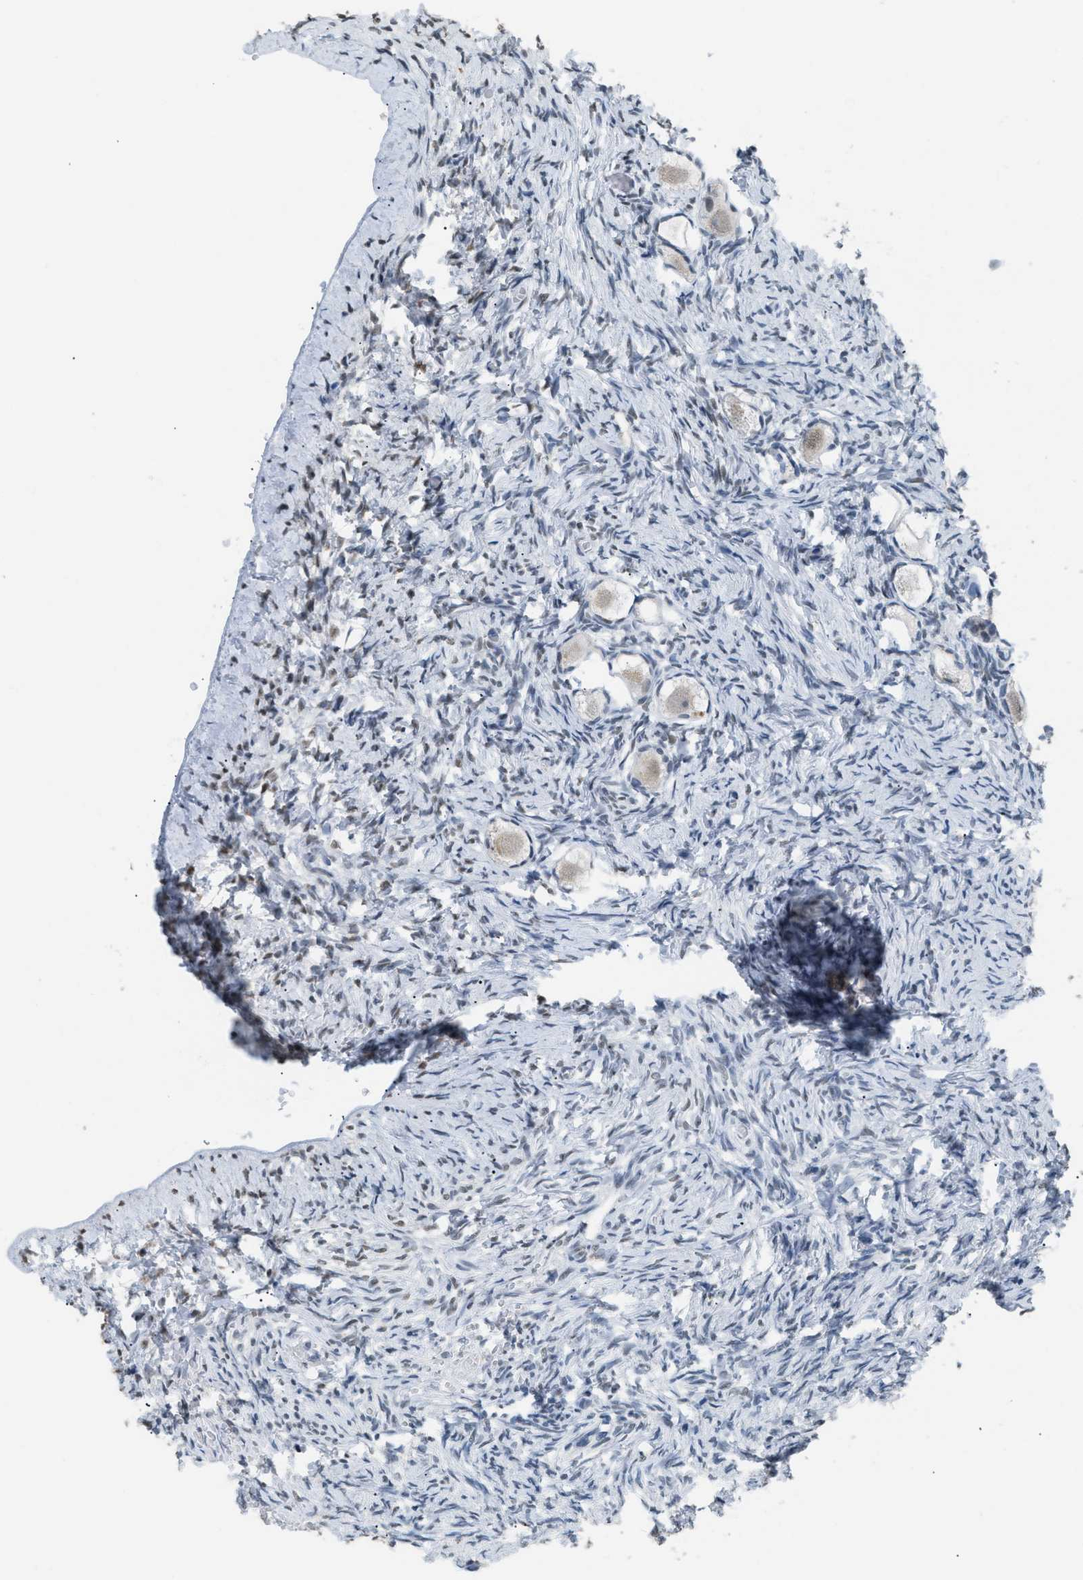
{"staining": {"intensity": "weak", "quantity": ">75%", "location": "cytoplasmic/membranous"}, "tissue": "ovary", "cell_type": "Follicle cells", "image_type": "normal", "snomed": [{"axis": "morphology", "description": "Normal tissue, NOS"}, {"axis": "topography", "description": "Ovary"}], "caption": "Follicle cells display low levels of weak cytoplasmic/membranous expression in approximately >75% of cells in benign human ovary. The staining was performed using DAB (3,3'-diaminobenzidine), with brown indicating positive protein expression. Nuclei are stained blue with hematoxylin.", "gene": "KCNC3", "patient": {"sex": "female", "age": 27}}